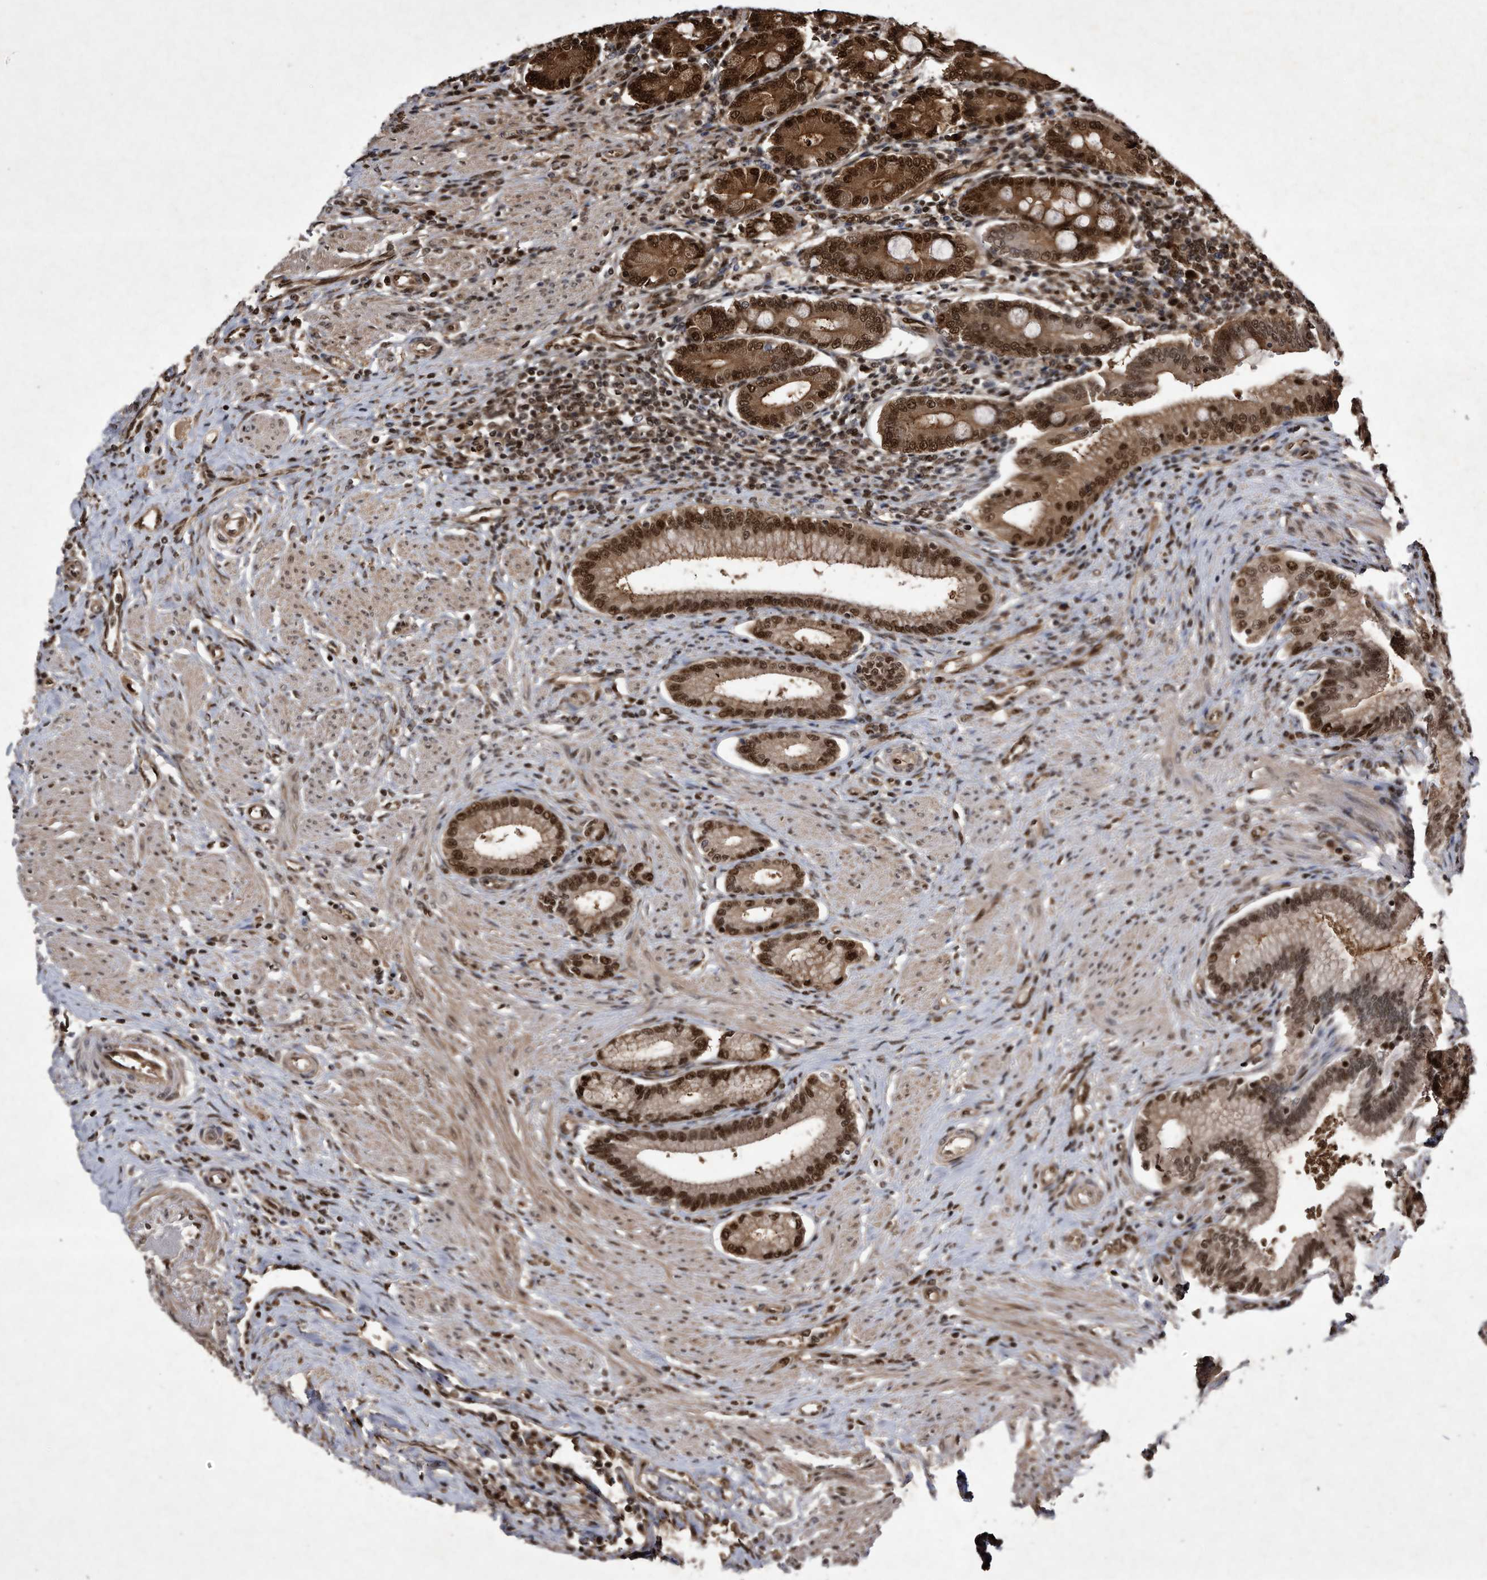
{"staining": {"intensity": "strong", "quantity": ">75%", "location": "cytoplasmic/membranous,nuclear"}, "tissue": "duodenum", "cell_type": "Glandular cells", "image_type": "normal", "snomed": [{"axis": "morphology", "description": "Normal tissue, NOS"}, {"axis": "morphology", "description": "Adenocarcinoma, NOS"}, {"axis": "topography", "description": "Pancreas"}, {"axis": "topography", "description": "Duodenum"}], "caption": "This is a histology image of immunohistochemistry (IHC) staining of benign duodenum, which shows strong staining in the cytoplasmic/membranous,nuclear of glandular cells.", "gene": "RAD23B", "patient": {"sex": "male", "age": 50}}